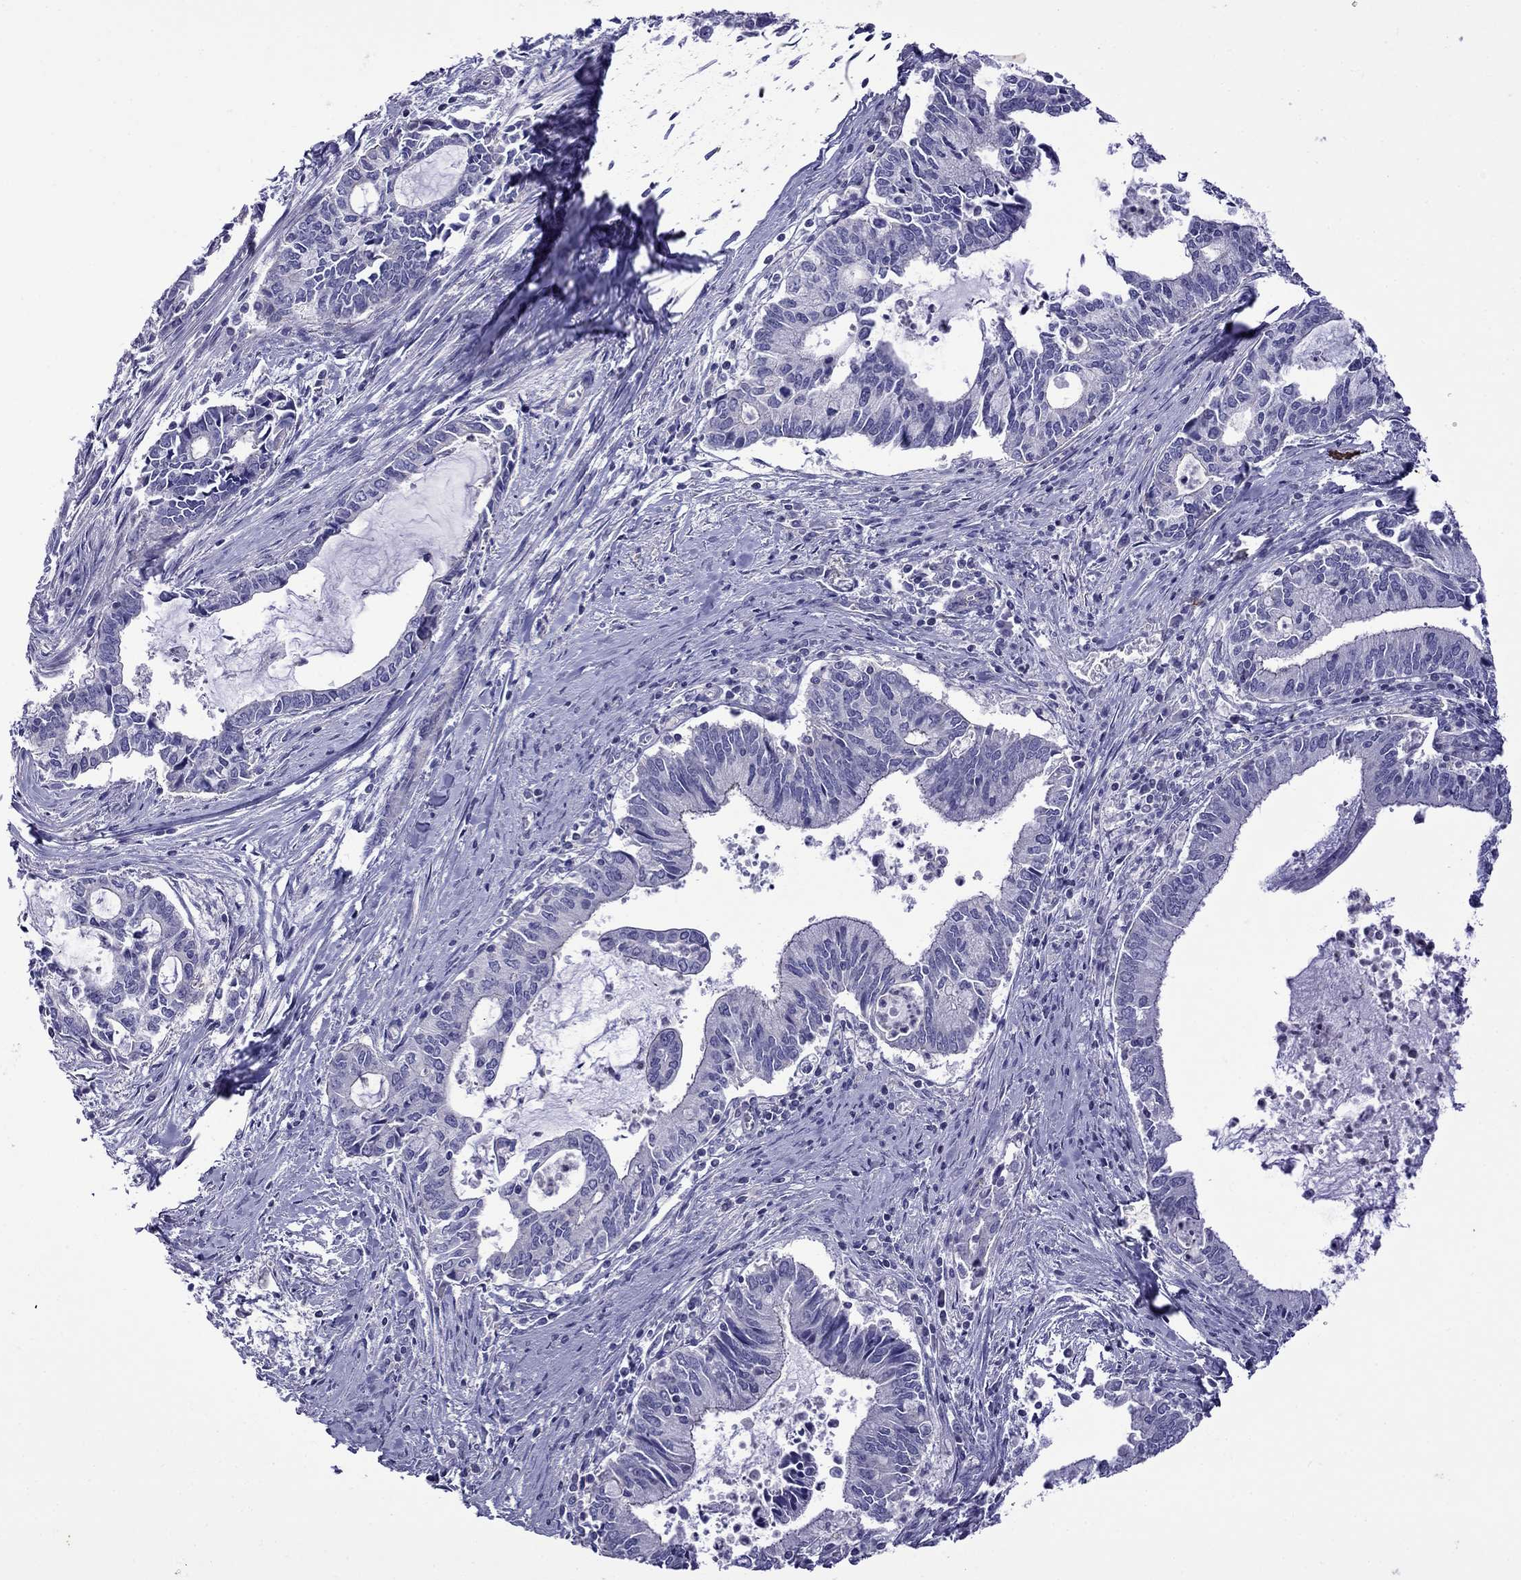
{"staining": {"intensity": "negative", "quantity": "none", "location": "none"}, "tissue": "cervical cancer", "cell_type": "Tumor cells", "image_type": "cancer", "snomed": [{"axis": "morphology", "description": "Adenocarcinoma, NOS"}, {"axis": "topography", "description": "Cervix"}], "caption": "Immunohistochemistry histopathology image of human cervical cancer (adenocarcinoma) stained for a protein (brown), which displays no staining in tumor cells.", "gene": "STAR", "patient": {"sex": "female", "age": 42}}